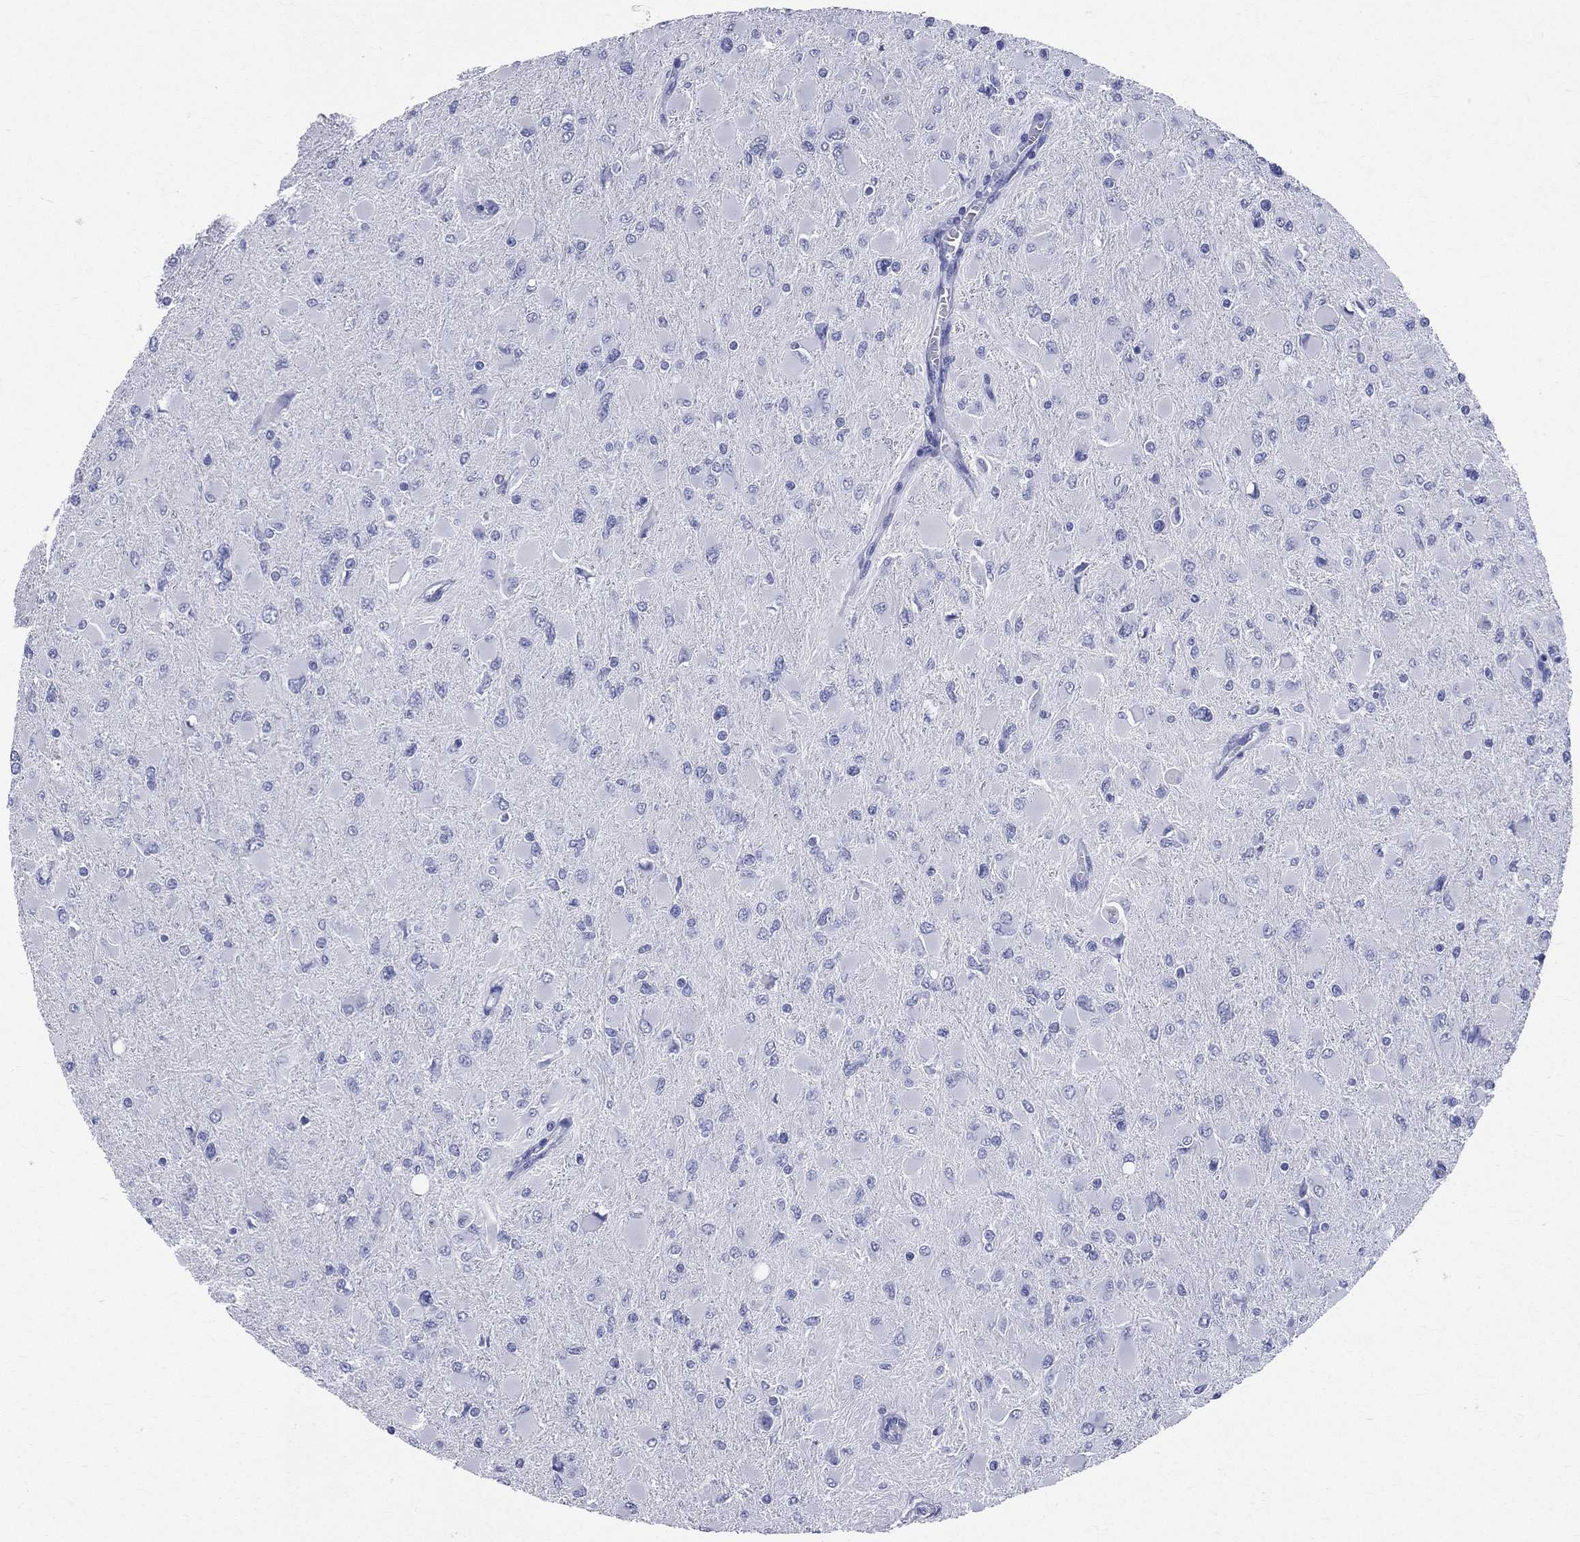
{"staining": {"intensity": "negative", "quantity": "none", "location": "none"}, "tissue": "glioma", "cell_type": "Tumor cells", "image_type": "cancer", "snomed": [{"axis": "morphology", "description": "Glioma, malignant, High grade"}, {"axis": "topography", "description": "Cerebral cortex"}], "caption": "This is an IHC image of malignant high-grade glioma. There is no expression in tumor cells.", "gene": "CYLC1", "patient": {"sex": "female", "age": 36}}